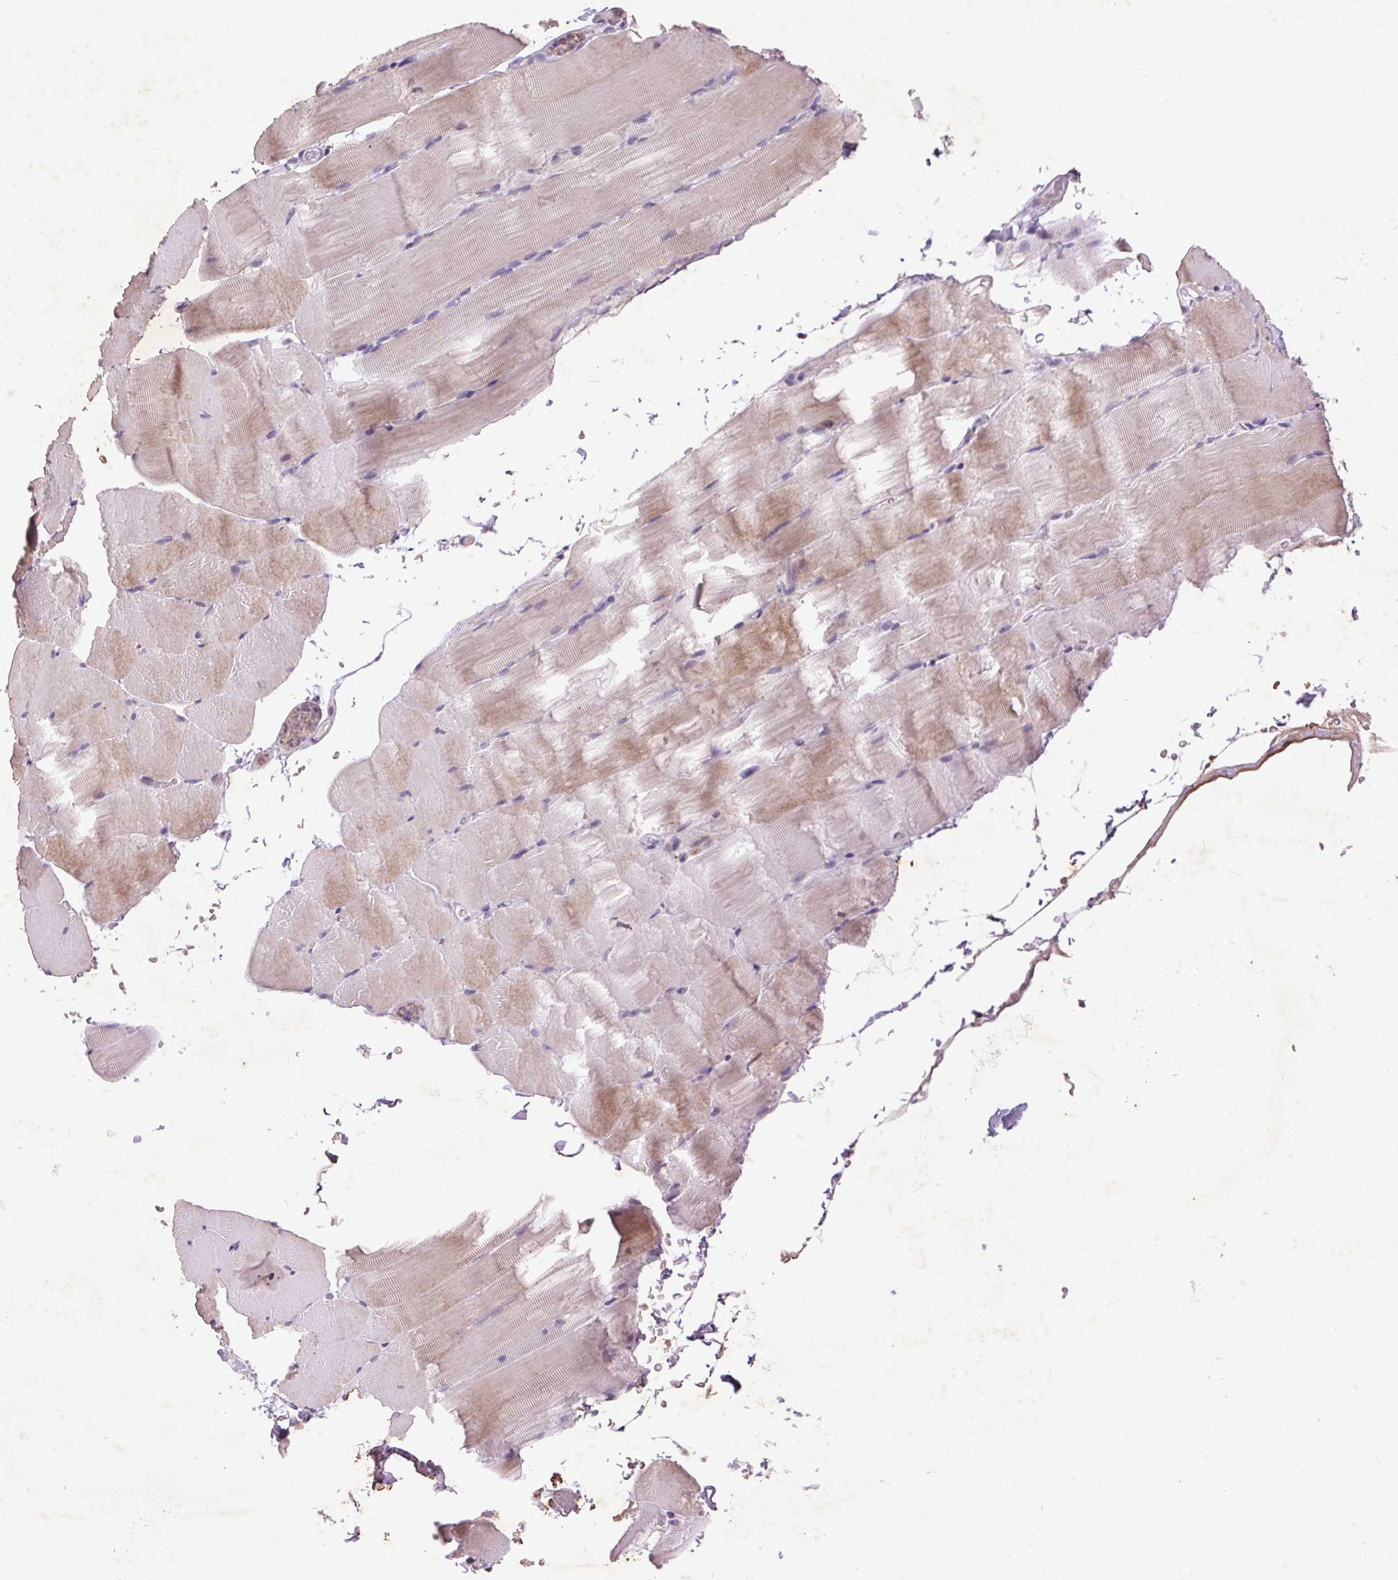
{"staining": {"intensity": "weak", "quantity": "25%-75%", "location": "cytoplasmic/membranous"}, "tissue": "skeletal muscle", "cell_type": "Myocytes", "image_type": "normal", "snomed": [{"axis": "morphology", "description": "Normal tissue, NOS"}, {"axis": "topography", "description": "Skeletal muscle"}], "caption": "About 25%-75% of myocytes in unremarkable skeletal muscle show weak cytoplasmic/membranous protein staining as visualized by brown immunohistochemical staining.", "gene": "FNDC7", "patient": {"sex": "female", "age": 37}}